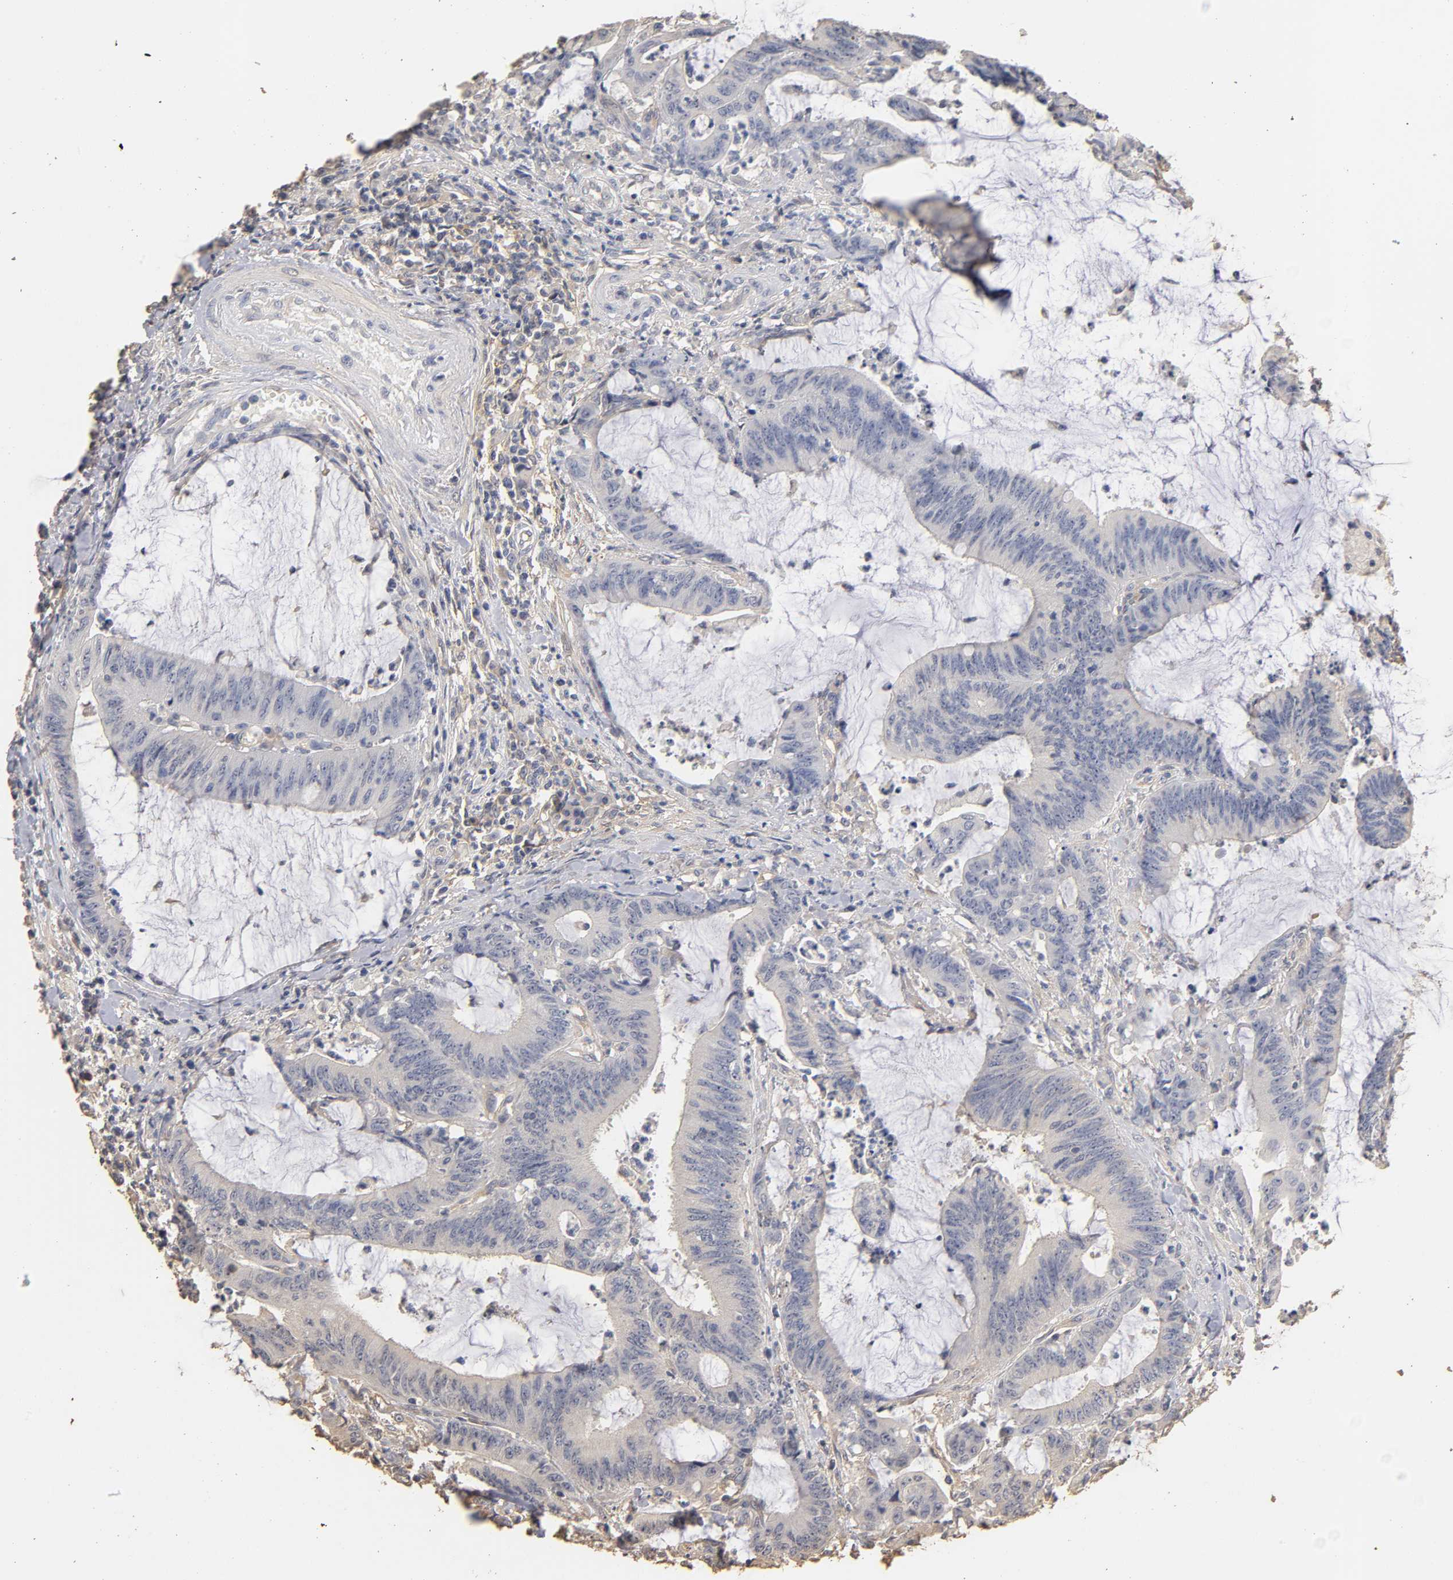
{"staining": {"intensity": "negative", "quantity": "none", "location": "none"}, "tissue": "colorectal cancer", "cell_type": "Tumor cells", "image_type": "cancer", "snomed": [{"axis": "morphology", "description": "Adenocarcinoma, NOS"}, {"axis": "topography", "description": "Rectum"}], "caption": "DAB (3,3'-diaminobenzidine) immunohistochemical staining of colorectal adenocarcinoma shows no significant expression in tumor cells.", "gene": "VSIG4", "patient": {"sex": "female", "age": 66}}